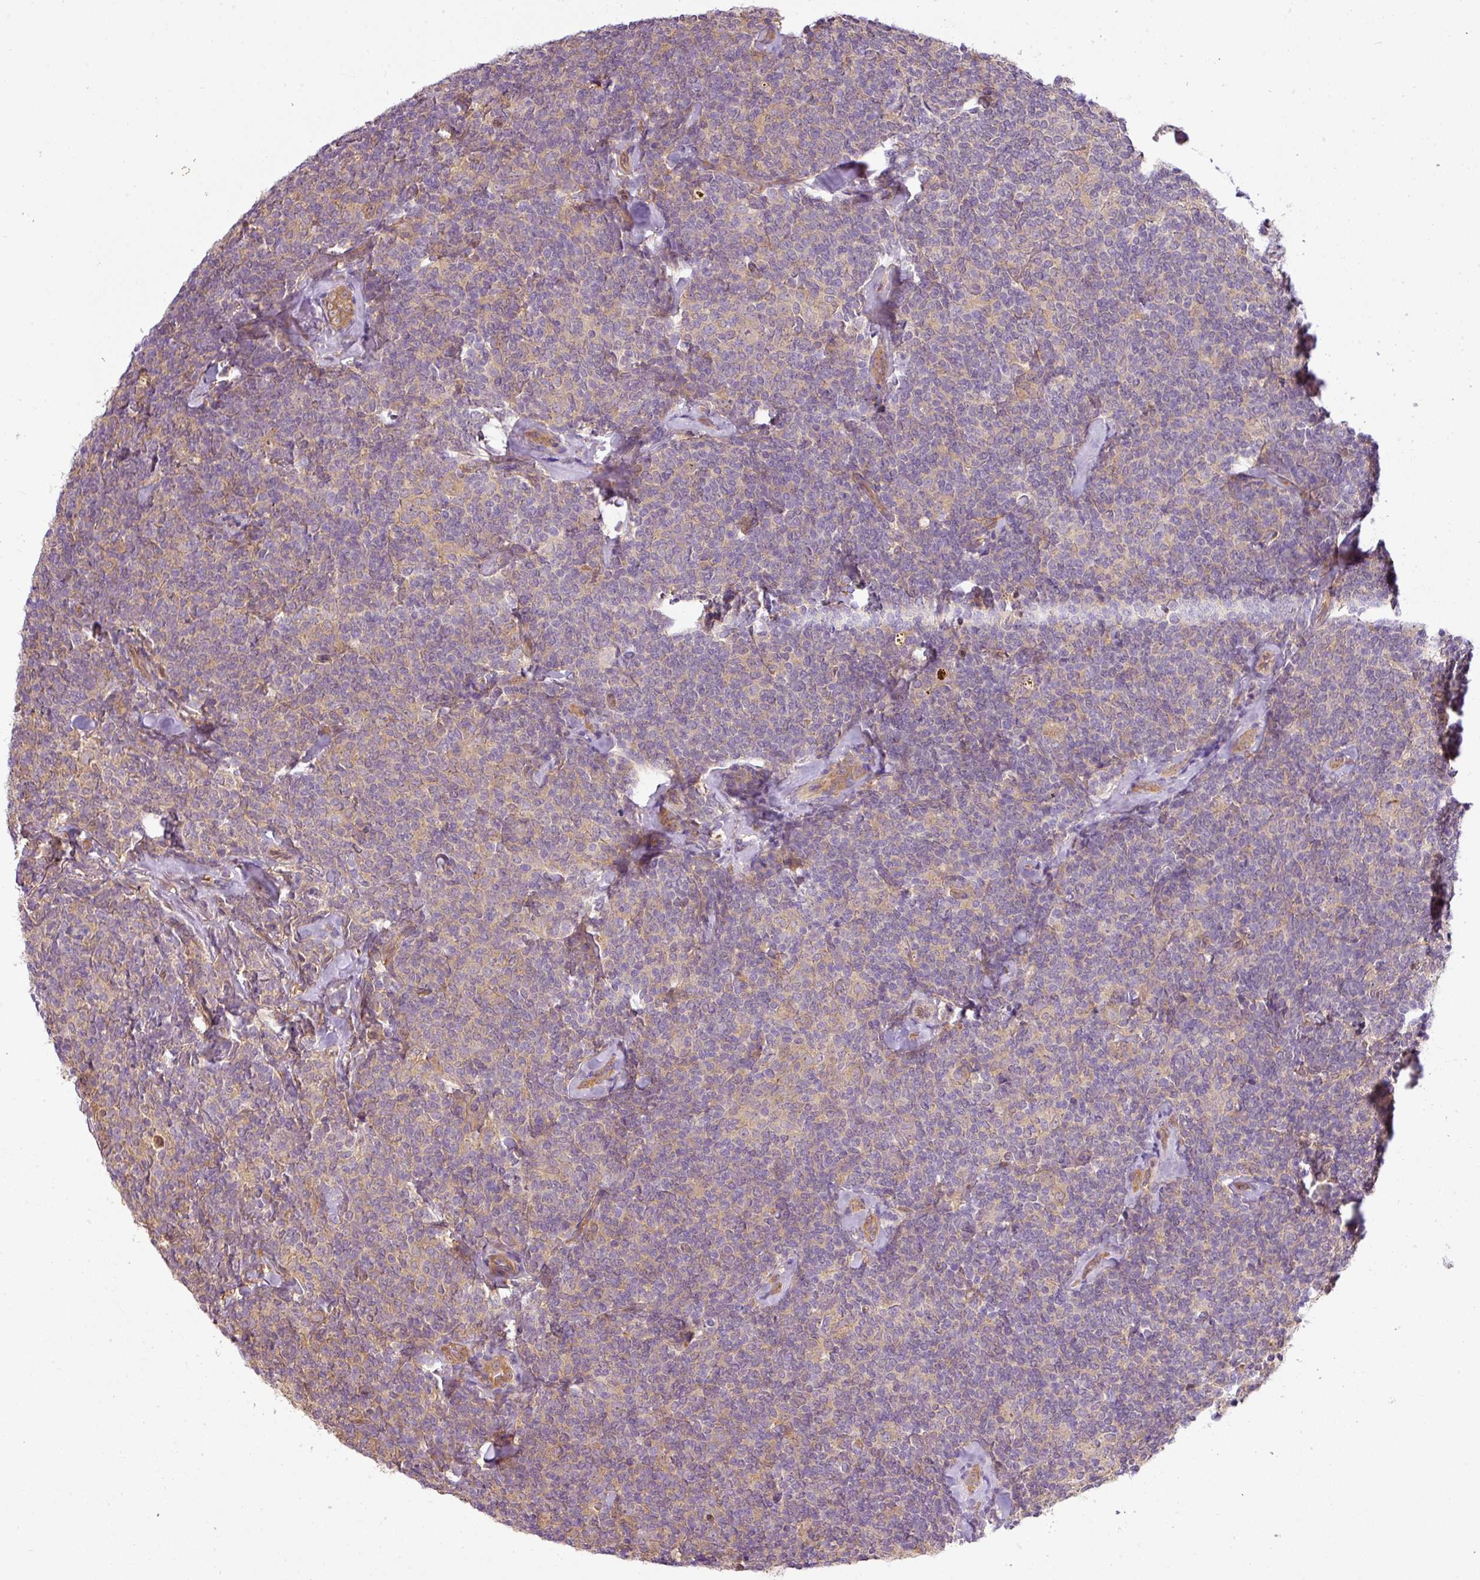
{"staining": {"intensity": "negative", "quantity": "none", "location": "none"}, "tissue": "lymphoma", "cell_type": "Tumor cells", "image_type": "cancer", "snomed": [{"axis": "morphology", "description": "Malignant lymphoma, non-Hodgkin's type, Low grade"}, {"axis": "topography", "description": "Lymph node"}], "caption": "Tumor cells show no significant protein staining in lymphoma. (Immunohistochemistry (ihc), brightfield microscopy, high magnification).", "gene": "ANKRD18A", "patient": {"sex": "female", "age": 56}}